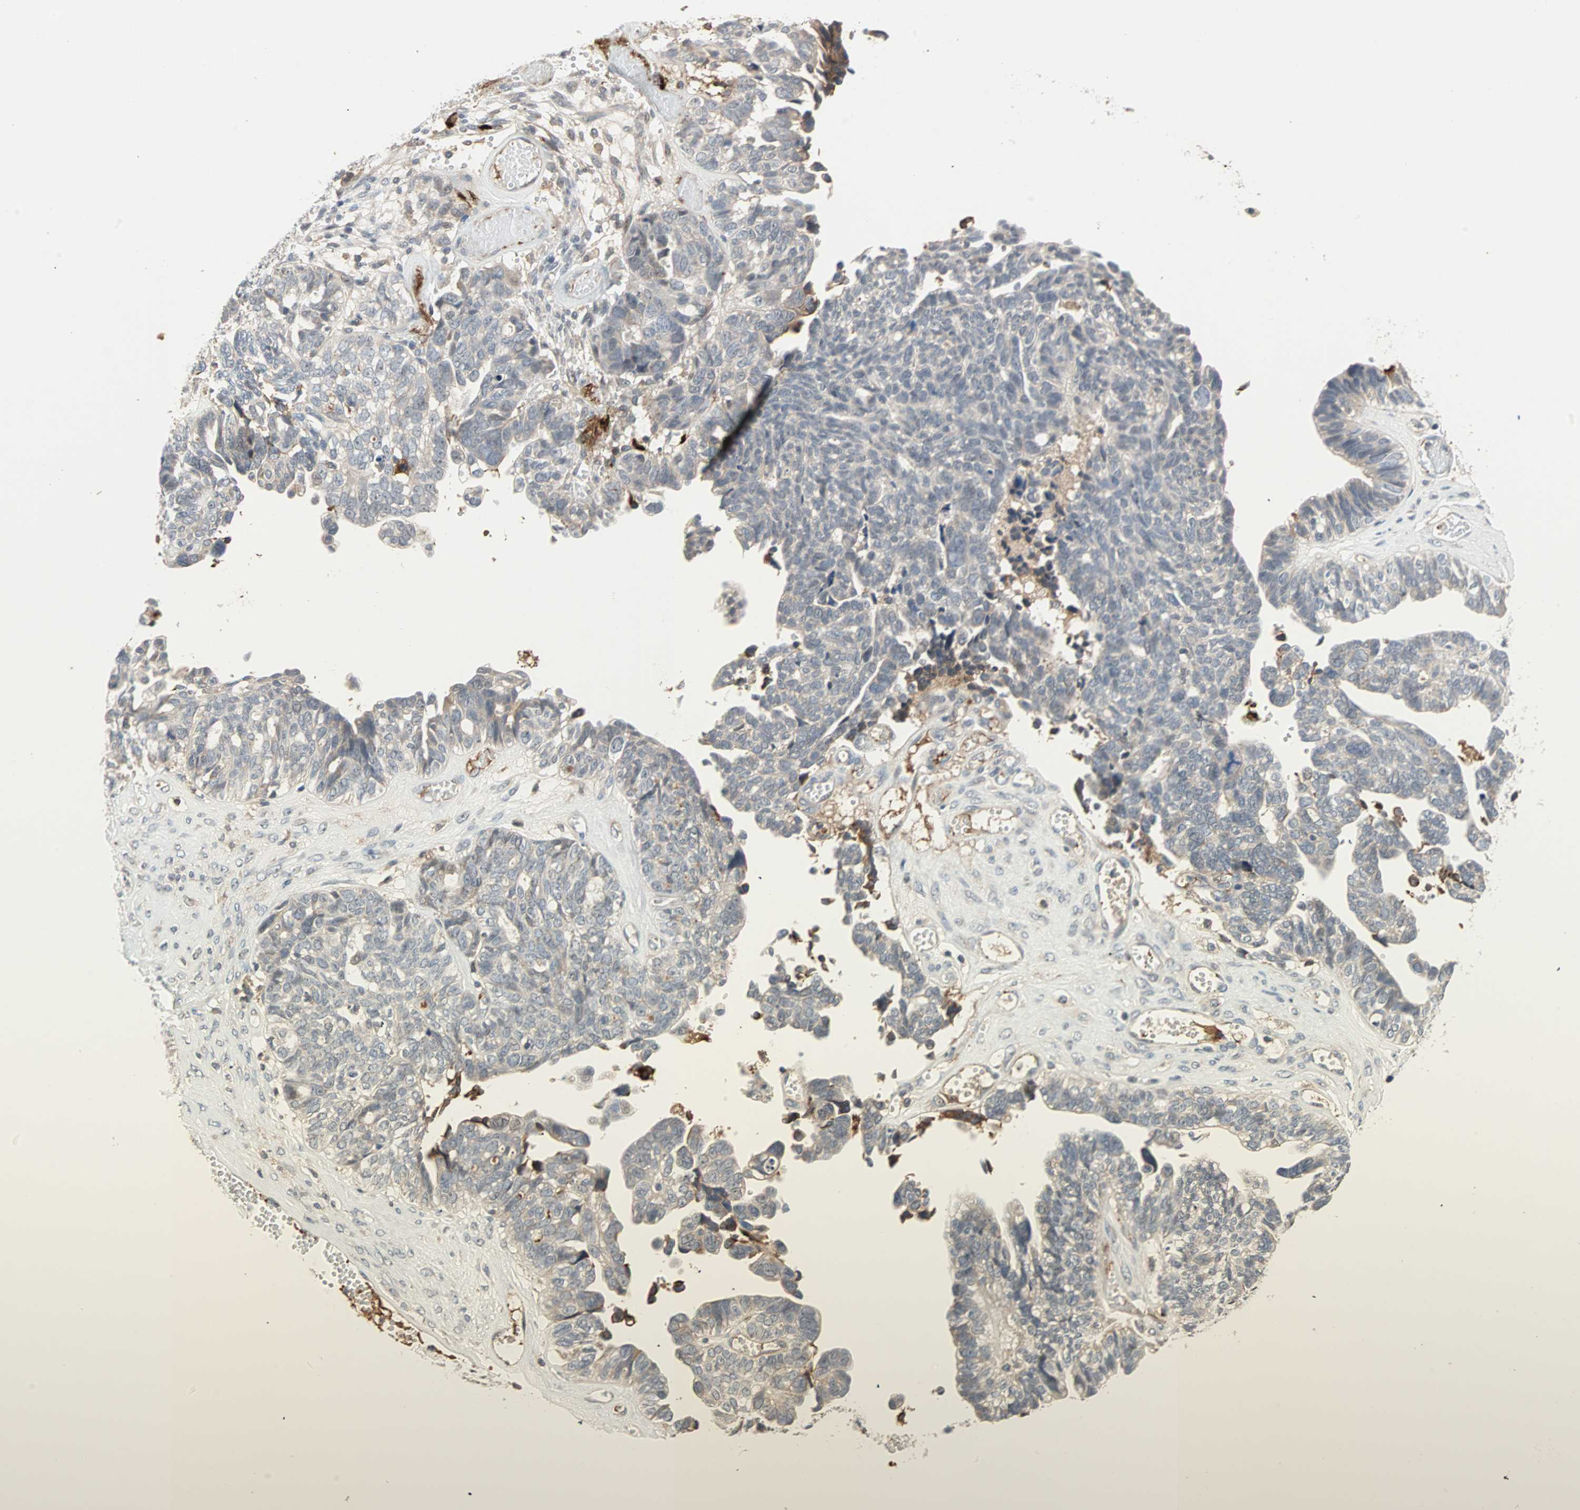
{"staining": {"intensity": "negative", "quantity": "none", "location": "none"}, "tissue": "ovarian cancer", "cell_type": "Tumor cells", "image_type": "cancer", "snomed": [{"axis": "morphology", "description": "Cystadenocarcinoma, serous, NOS"}, {"axis": "topography", "description": "Ovary"}], "caption": "Immunohistochemistry (IHC) of serous cystadenocarcinoma (ovarian) shows no positivity in tumor cells.", "gene": "PROS1", "patient": {"sex": "female", "age": 79}}